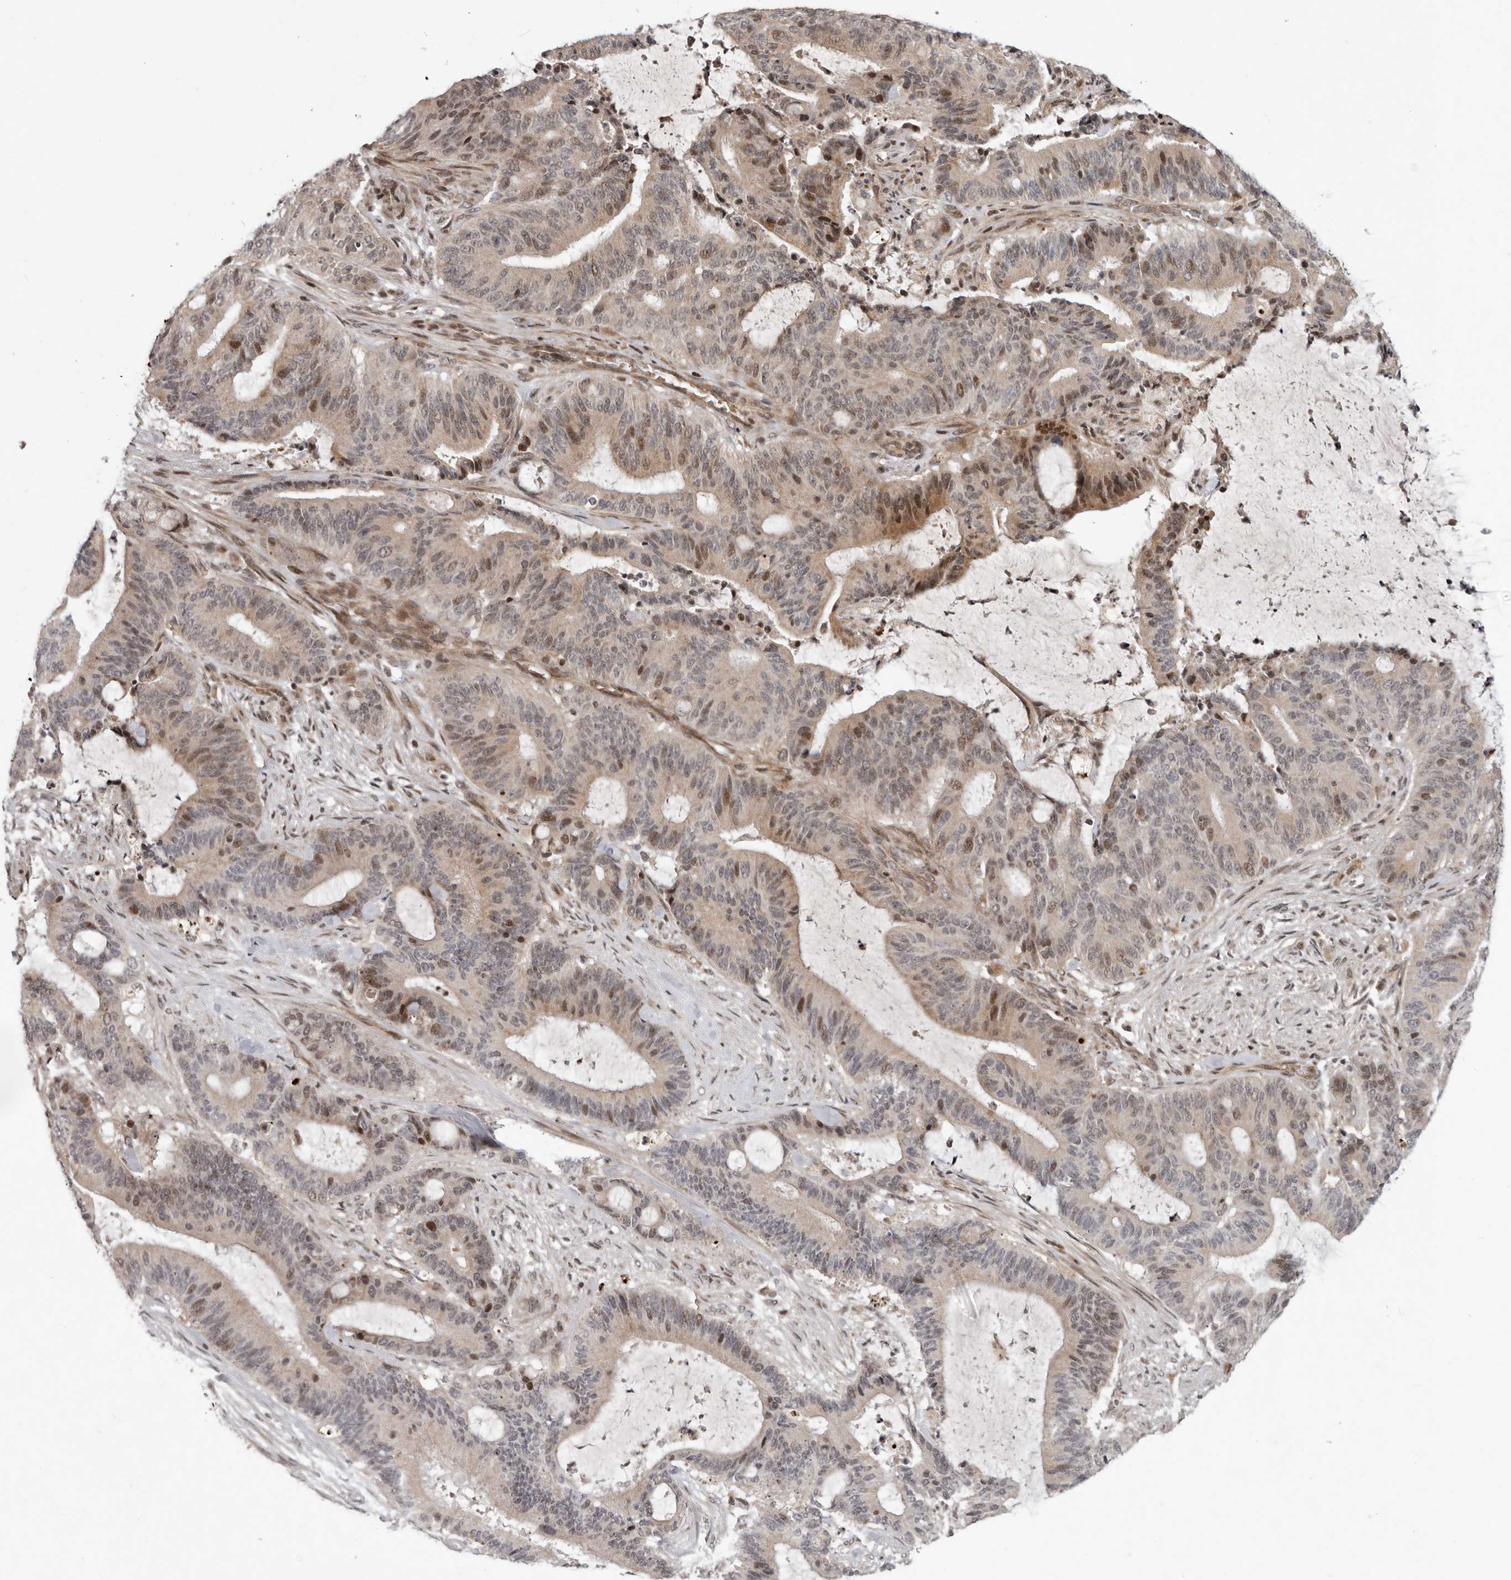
{"staining": {"intensity": "moderate", "quantity": "25%-75%", "location": "nuclear"}, "tissue": "liver cancer", "cell_type": "Tumor cells", "image_type": "cancer", "snomed": [{"axis": "morphology", "description": "Normal tissue, NOS"}, {"axis": "morphology", "description": "Cholangiocarcinoma"}, {"axis": "topography", "description": "Liver"}, {"axis": "topography", "description": "Peripheral nerve tissue"}], "caption": "A histopathology image showing moderate nuclear positivity in approximately 25%-75% of tumor cells in liver cancer (cholangiocarcinoma), as visualized by brown immunohistochemical staining.", "gene": "RABIF", "patient": {"sex": "female", "age": 73}}